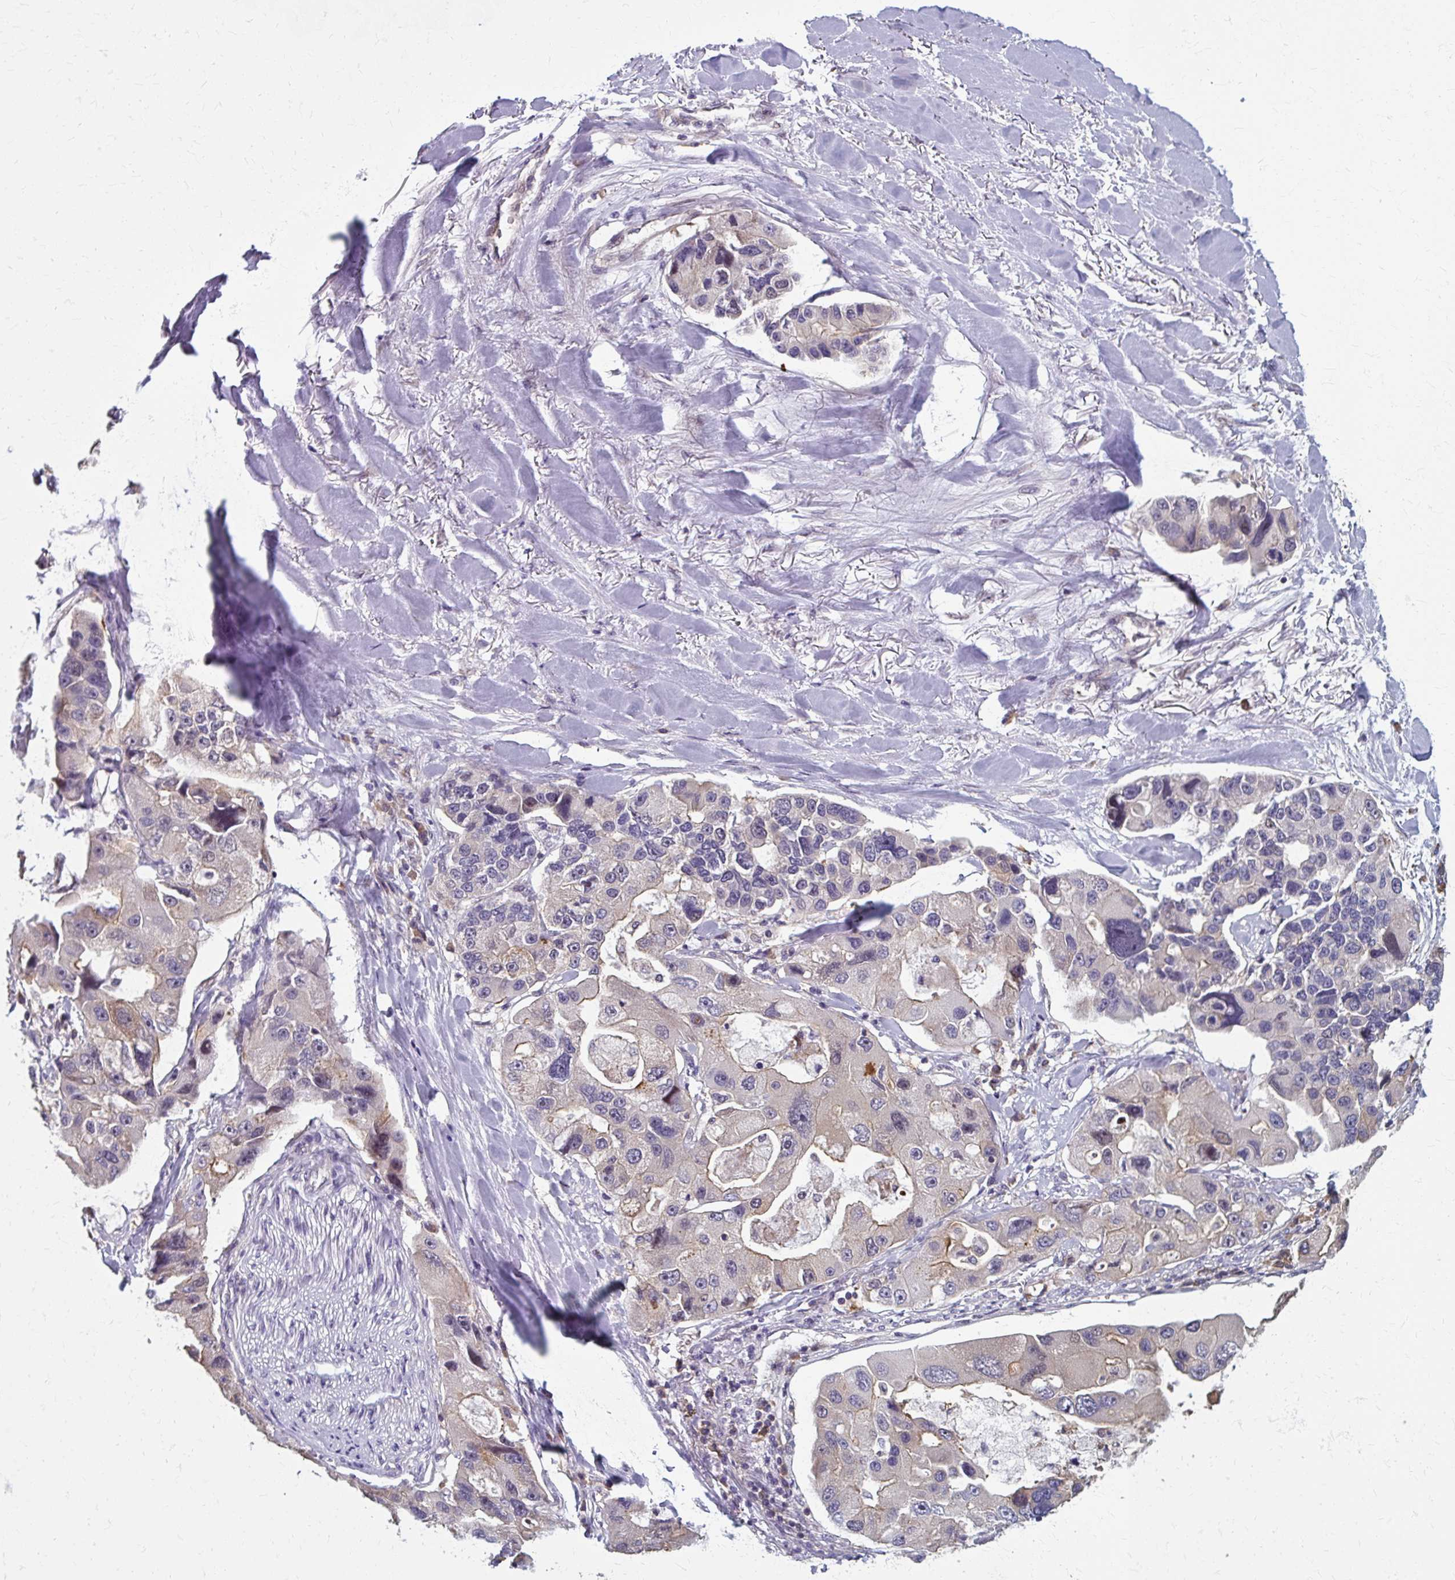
{"staining": {"intensity": "weak", "quantity": "<25%", "location": "cytoplasmic/membranous"}, "tissue": "lung cancer", "cell_type": "Tumor cells", "image_type": "cancer", "snomed": [{"axis": "morphology", "description": "Adenocarcinoma, NOS"}, {"axis": "topography", "description": "Lung"}], "caption": "A histopathology image of lung adenocarcinoma stained for a protein demonstrates no brown staining in tumor cells.", "gene": "ZNF555", "patient": {"sex": "female", "age": 54}}